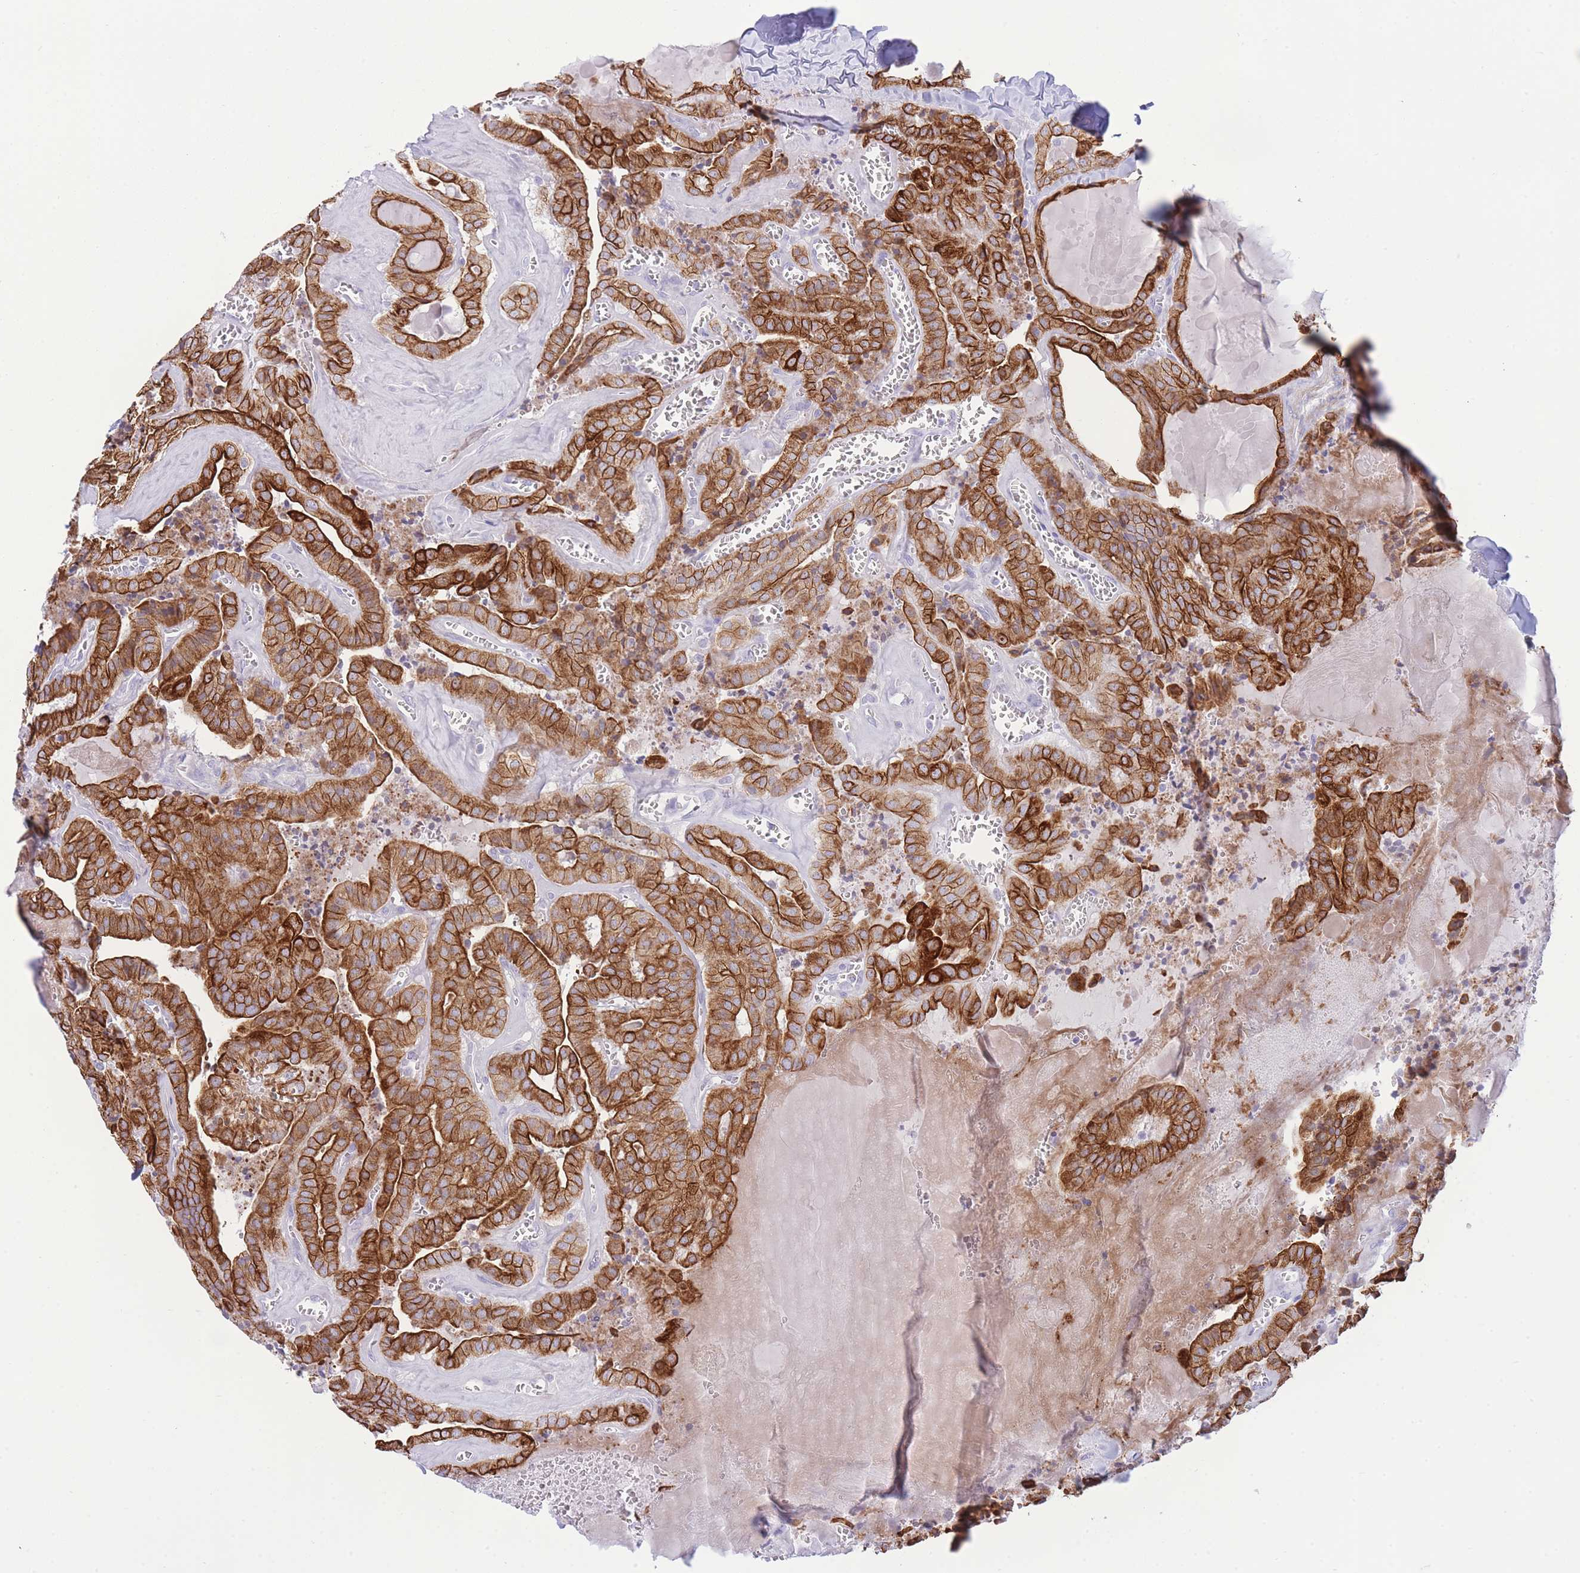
{"staining": {"intensity": "strong", "quantity": ">75%", "location": "cytoplasmic/membranous"}, "tissue": "thyroid cancer", "cell_type": "Tumor cells", "image_type": "cancer", "snomed": [{"axis": "morphology", "description": "Papillary adenocarcinoma, NOS"}, {"axis": "topography", "description": "Thyroid gland"}], "caption": "DAB immunohistochemical staining of thyroid cancer (papillary adenocarcinoma) reveals strong cytoplasmic/membranous protein expression in about >75% of tumor cells.", "gene": "VWA8", "patient": {"sex": "male", "age": 52}}